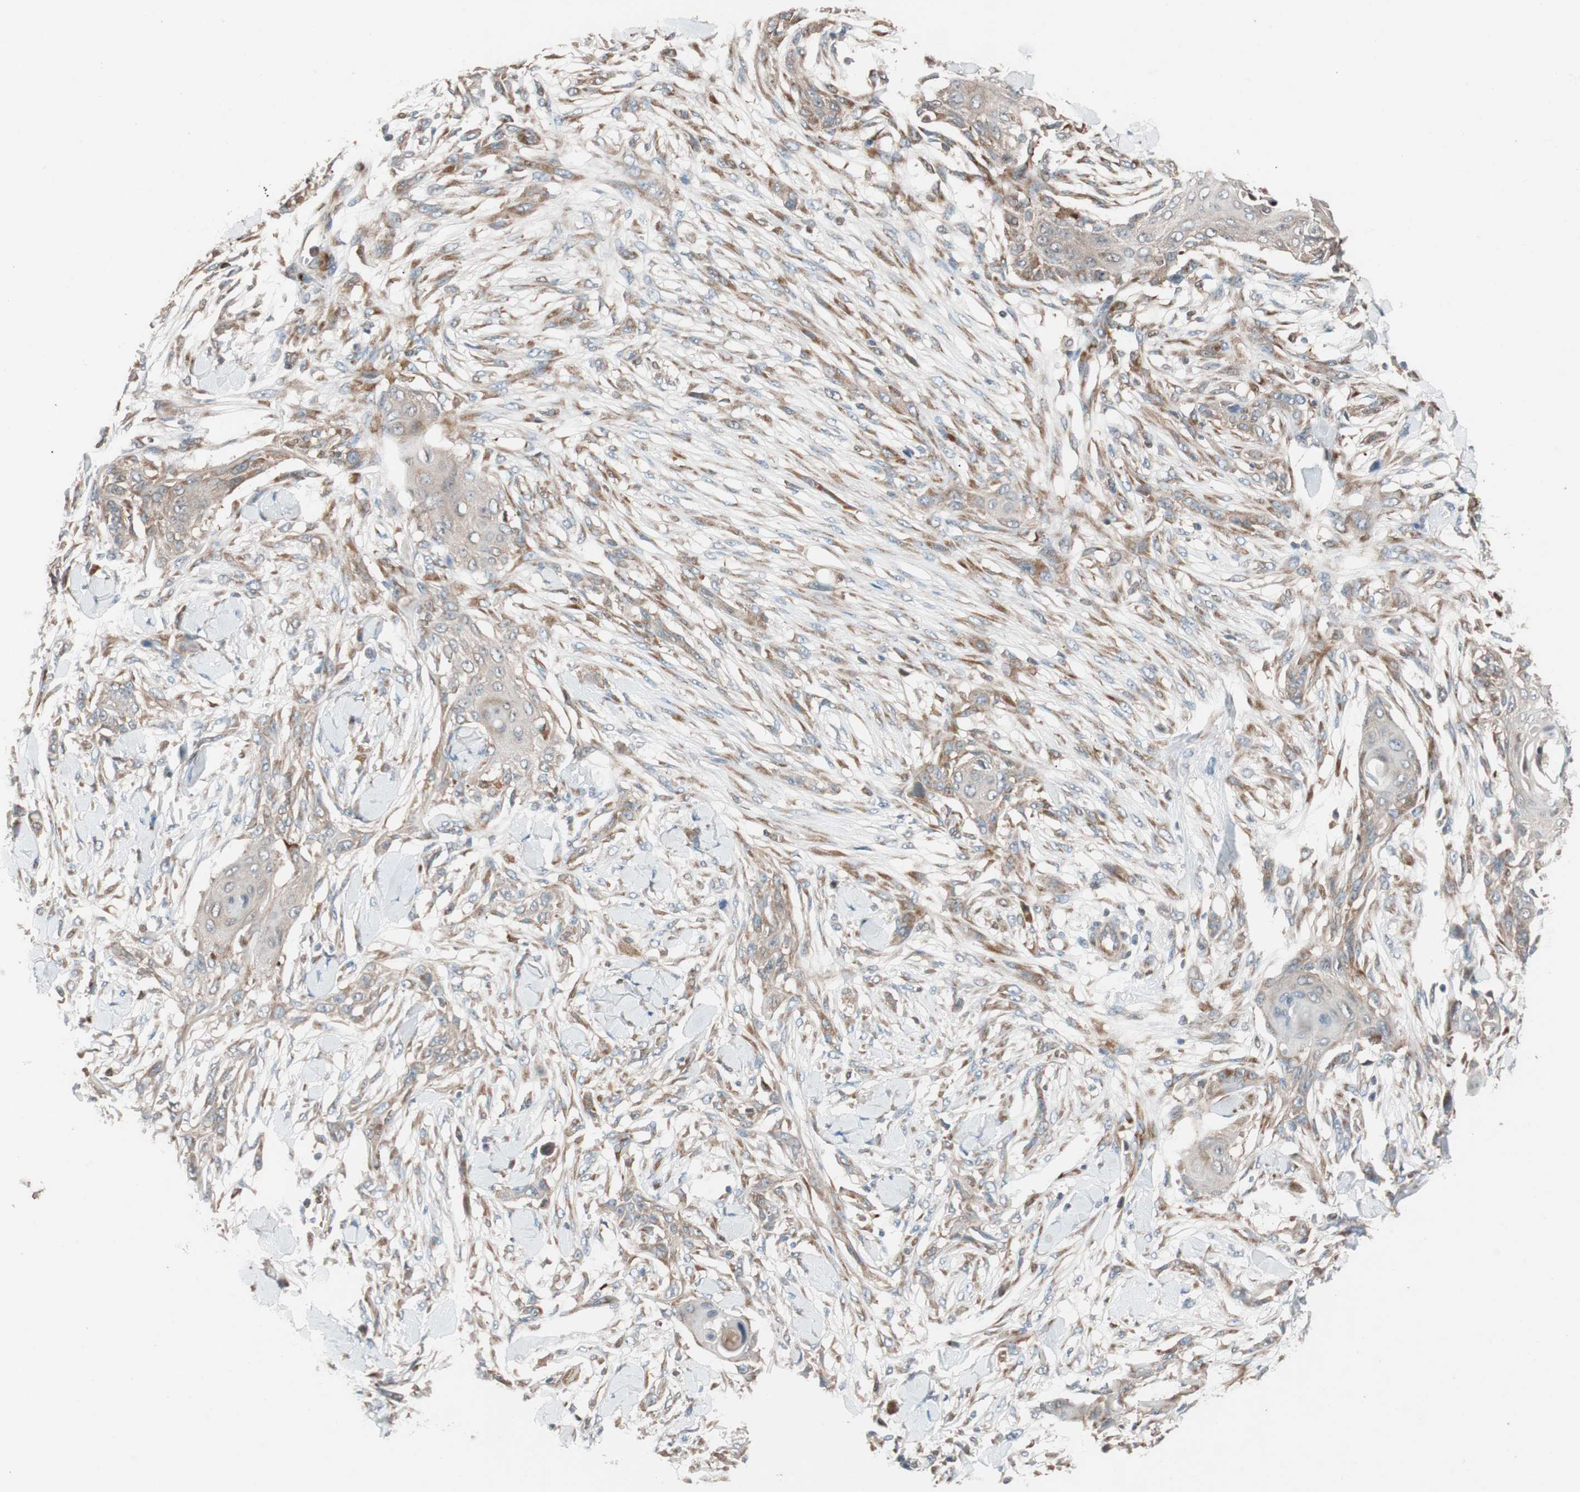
{"staining": {"intensity": "moderate", "quantity": ">75%", "location": "cytoplasmic/membranous"}, "tissue": "skin cancer", "cell_type": "Tumor cells", "image_type": "cancer", "snomed": [{"axis": "morphology", "description": "Squamous cell carcinoma, NOS"}, {"axis": "topography", "description": "Skin"}], "caption": "Skin squamous cell carcinoma stained with DAB (3,3'-diaminobenzidine) immunohistochemistry (IHC) demonstrates medium levels of moderate cytoplasmic/membranous positivity in approximately >75% of tumor cells.", "gene": "FAAH", "patient": {"sex": "female", "age": 59}}